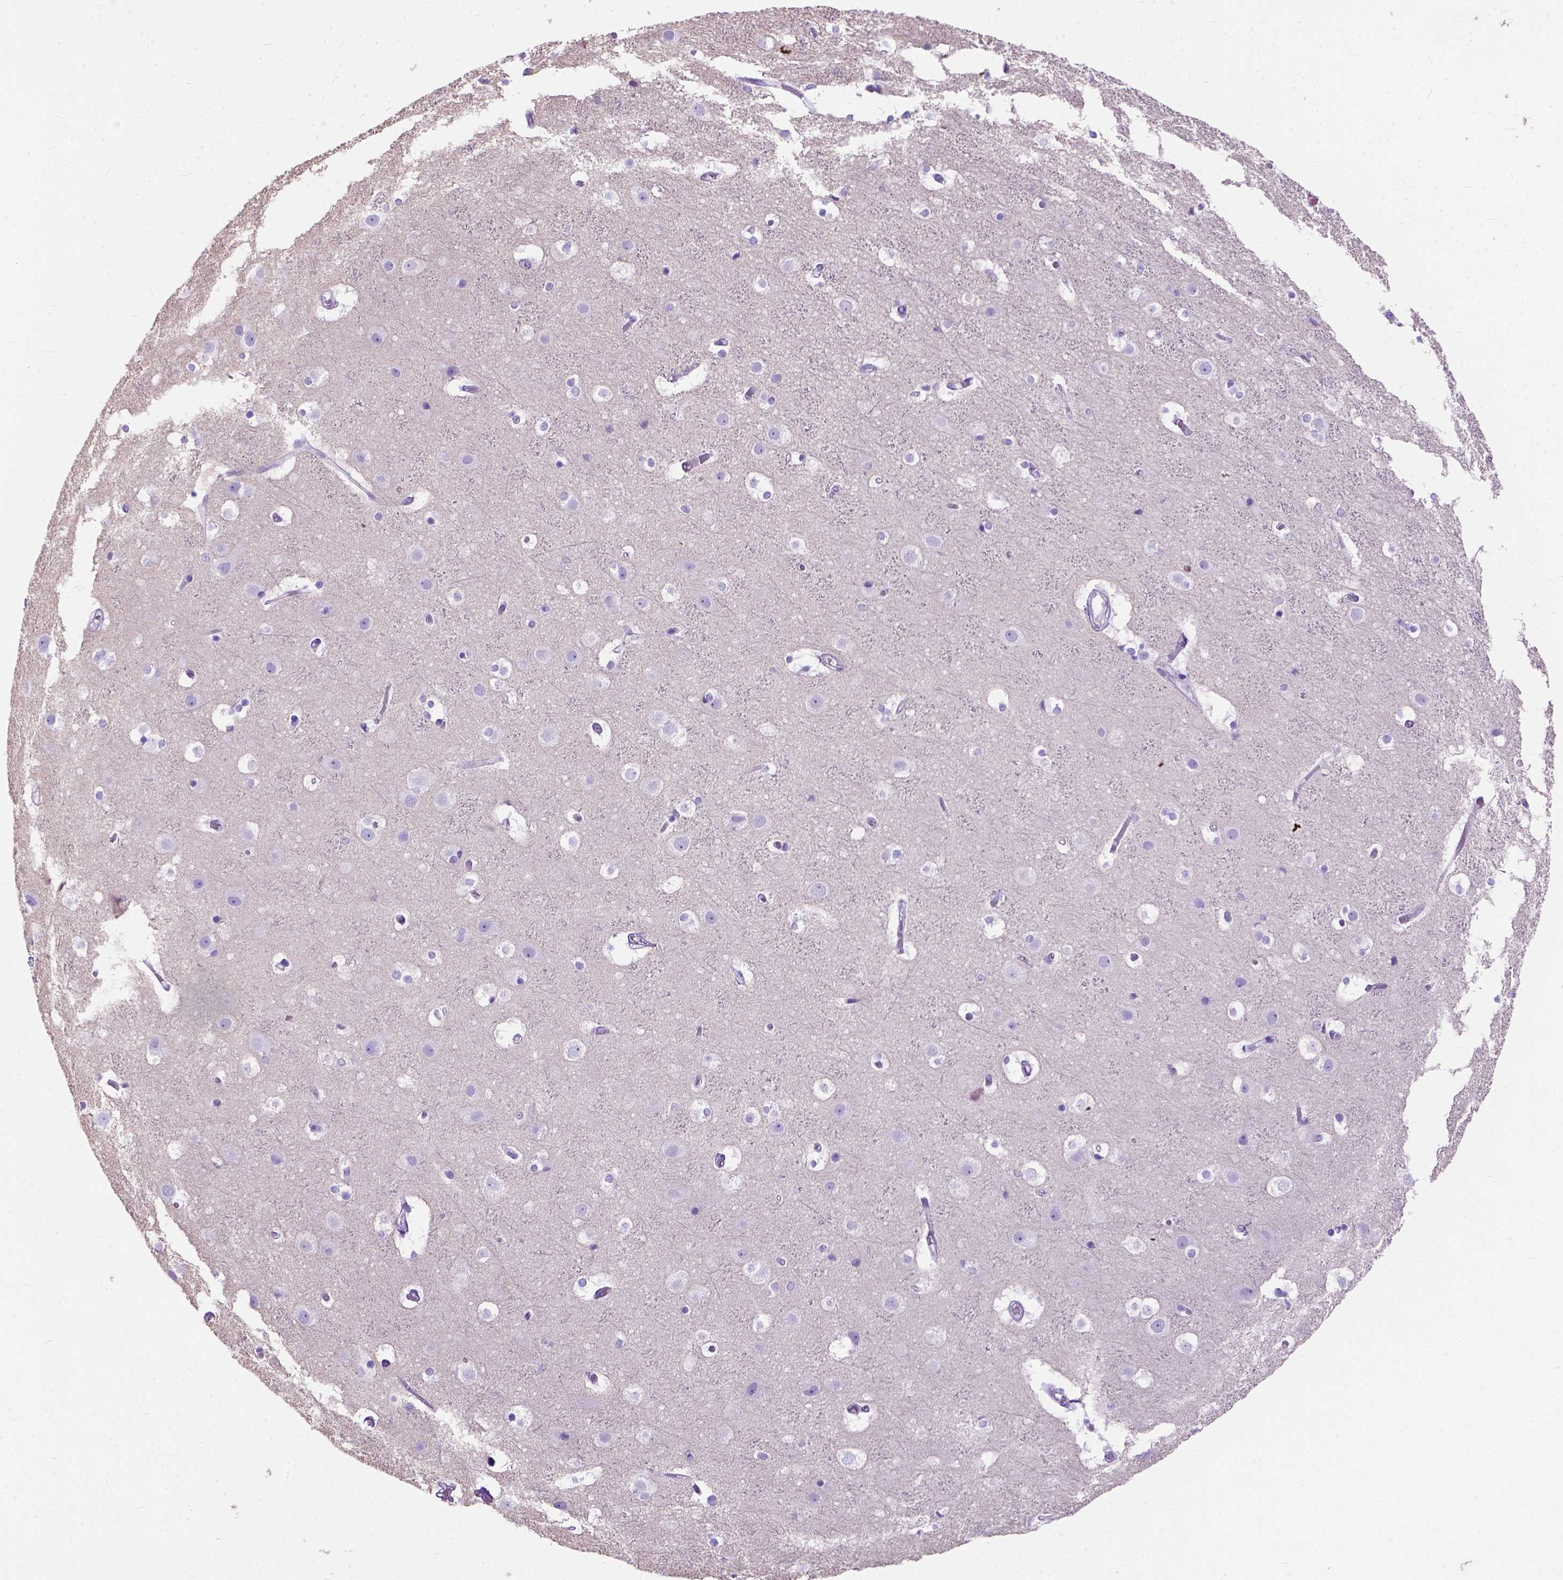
{"staining": {"intensity": "negative", "quantity": "none", "location": "none"}, "tissue": "cerebral cortex", "cell_type": "Endothelial cells", "image_type": "normal", "snomed": [{"axis": "morphology", "description": "Normal tissue, NOS"}, {"axis": "topography", "description": "Cerebral cortex"}], "caption": "This is a micrograph of immunohistochemistry staining of unremarkable cerebral cortex, which shows no positivity in endothelial cells.", "gene": "ODAD3", "patient": {"sex": "female", "age": 52}}